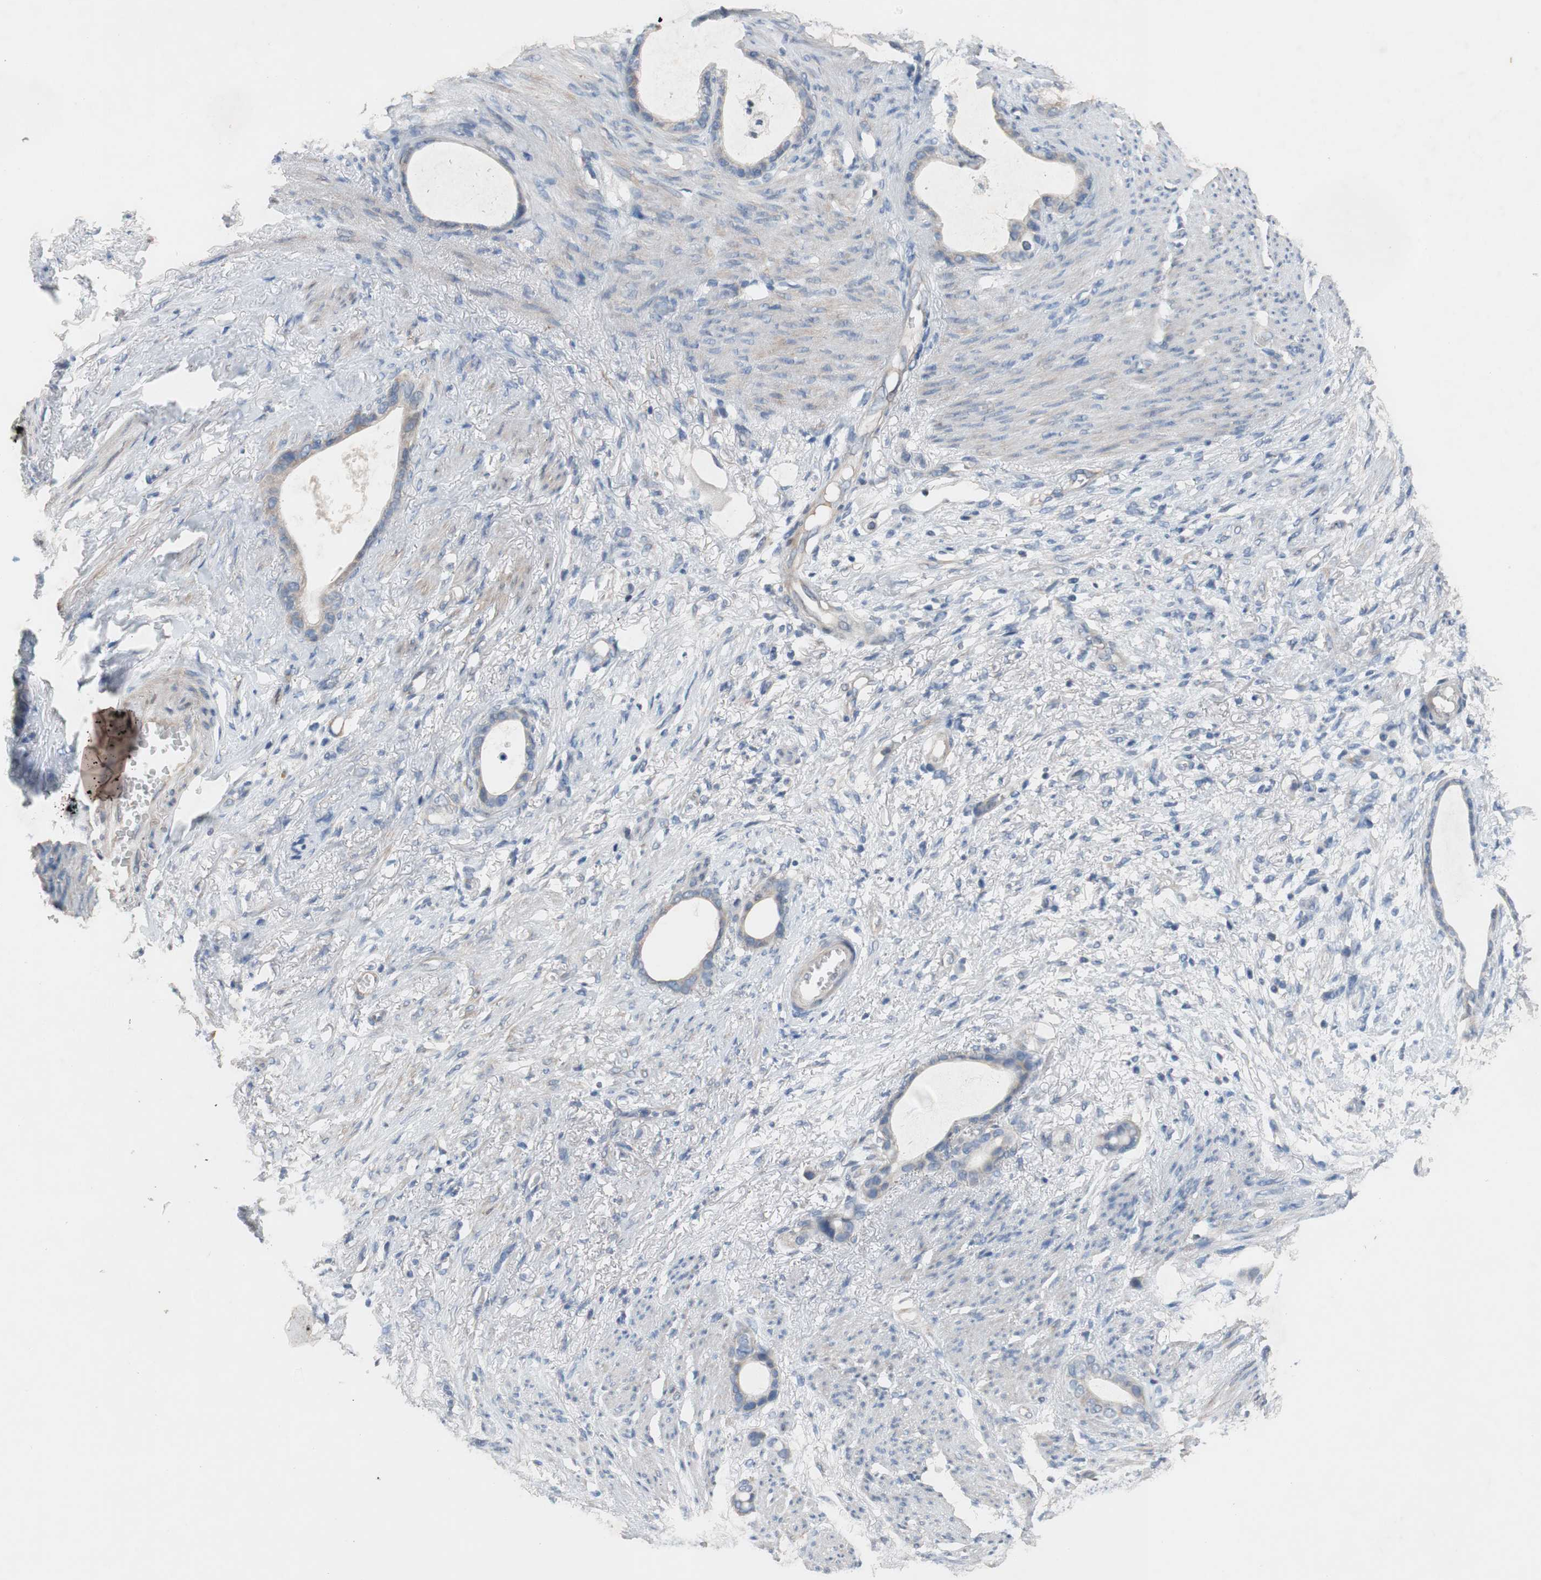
{"staining": {"intensity": "negative", "quantity": "none", "location": "none"}, "tissue": "stomach cancer", "cell_type": "Tumor cells", "image_type": "cancer", "snomed": [{"axis": "morphology", "description": "Adenocarcinoma, NOS"}, {"axis": "topography", "description": "Stomach"}], "caption": "Image shows no significant protein staining in tumor cells of adenocarcinoma (stomach).", "gene": "TACR3", "patient": {"sex": "female", "age": 75}}